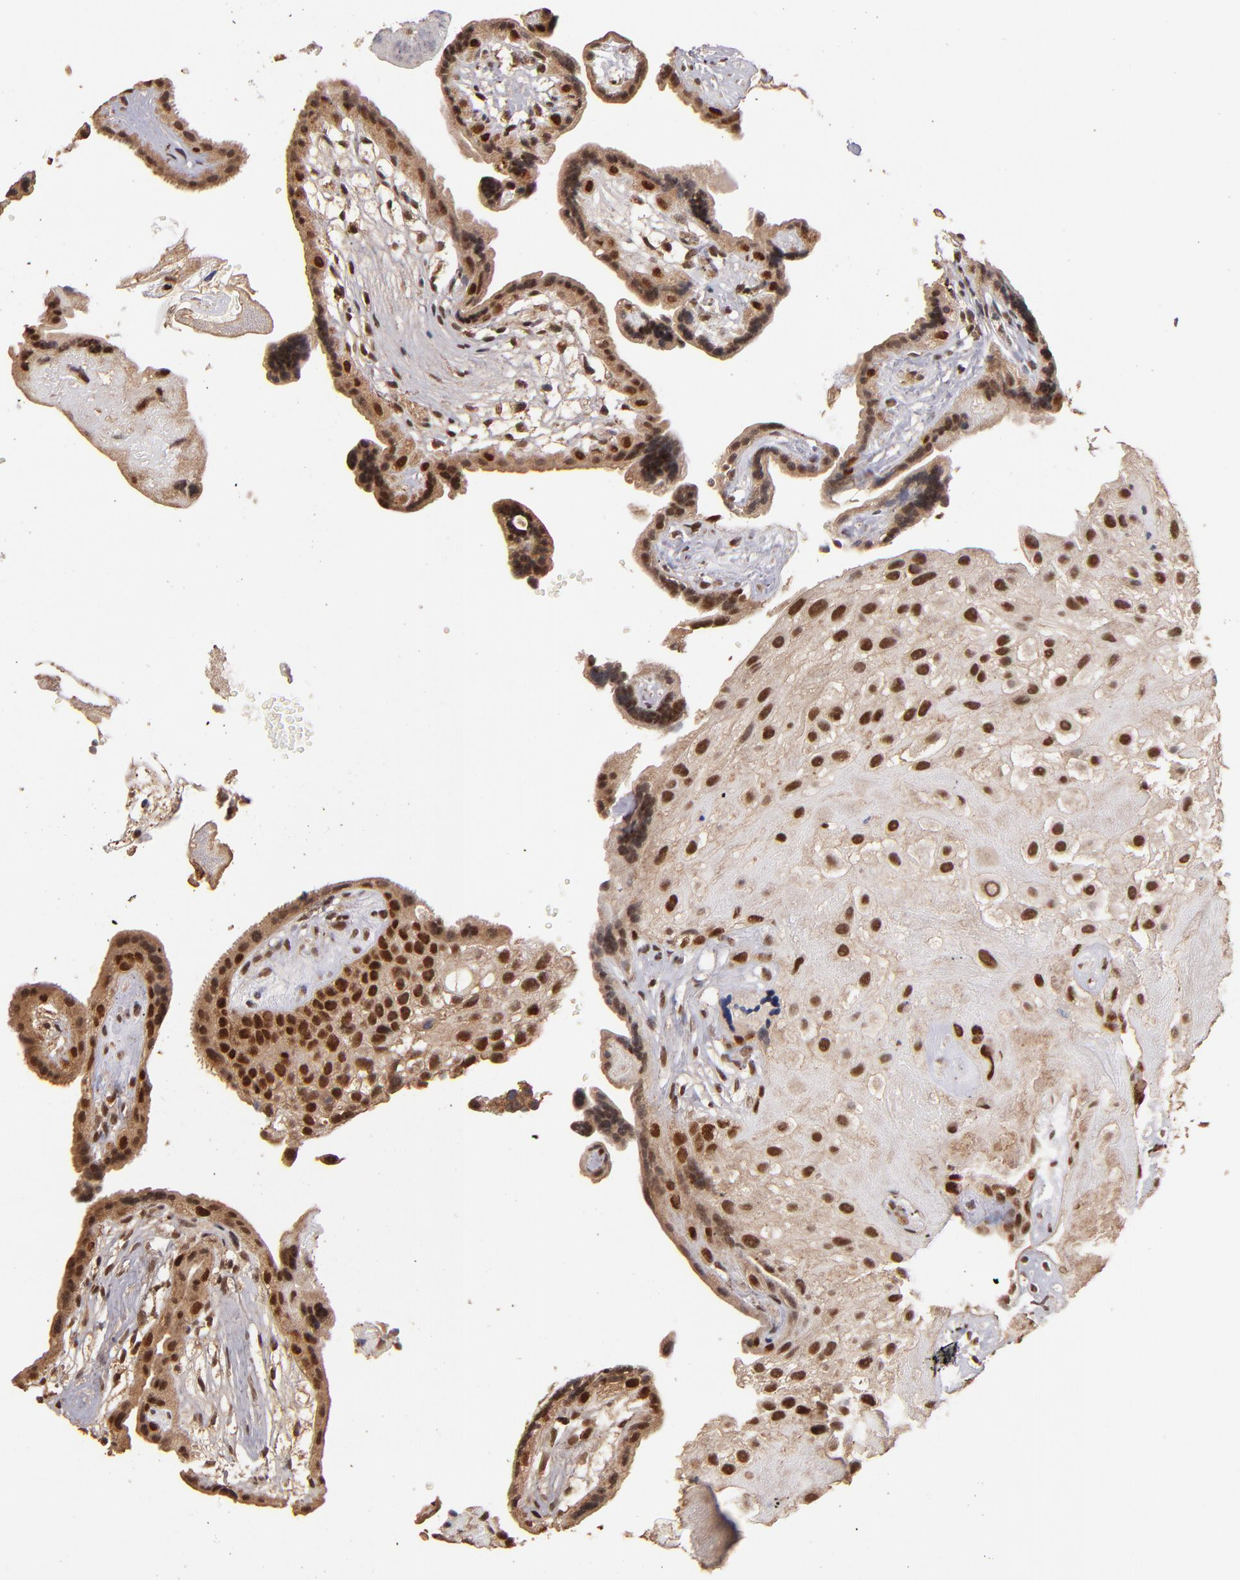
{"staining": {"intensity": "strong", "quantity": ">75%", "location": "cytoplasmic/membranous,nuclear"}, "tissue": "placenta", "cell_type": "Decidual cells", "image_type": "normal", "snomed": [{"axis": "morphology", "description": "Normal tissue, NOS"}, {"axis": "topography", "description": "Placenta"}], "caption": "Immunohistochemical staining of unremarkable placenta shows strong cytoplasmic/membranous,nuclear protein positivity in approximately >75% of decidual cells.", "gene": "EAPP", "patient": {"sex": "female", "age": 32}}